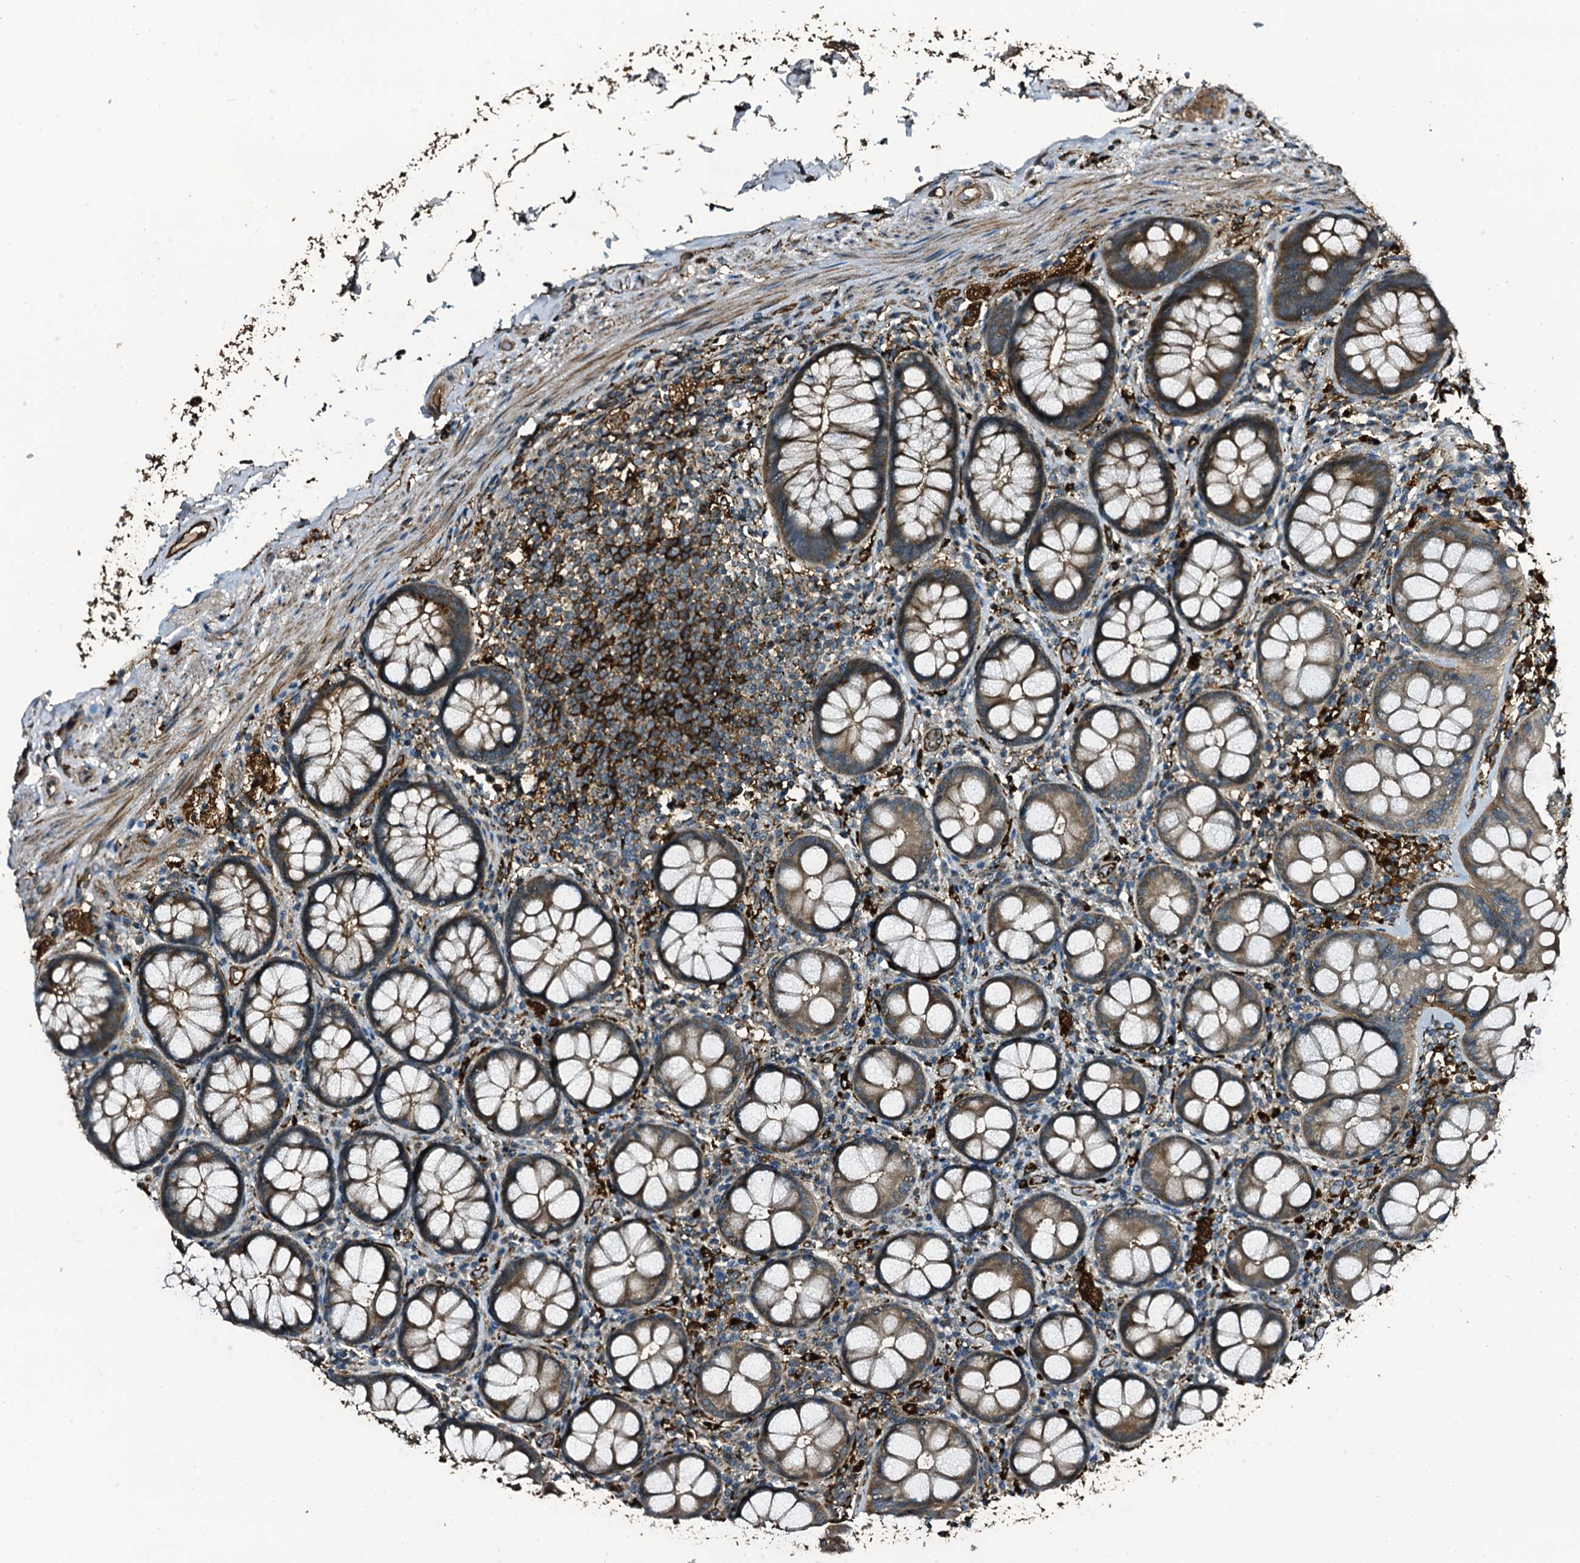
{"staining": {"intensity": "moderate", "quantity": ">75%", "location": "cytoplasmic/membranous"}, "tissue": "rectum", "cell_type": "Glandular cells", "image_type": "normal", "snomed": [{"axis": "morphology", "description": "Normal tissue, NOS"}, {"axis": "topography", "description": "Rectum"}], "caption": "Immunohistochemistry of normal rectum reveals medium levels of moderate cytoplasmic/membranous expression in about >75% of glandular cells.", "gene": "TPGS2", "patient": {"sex": "male", "age": 83}}